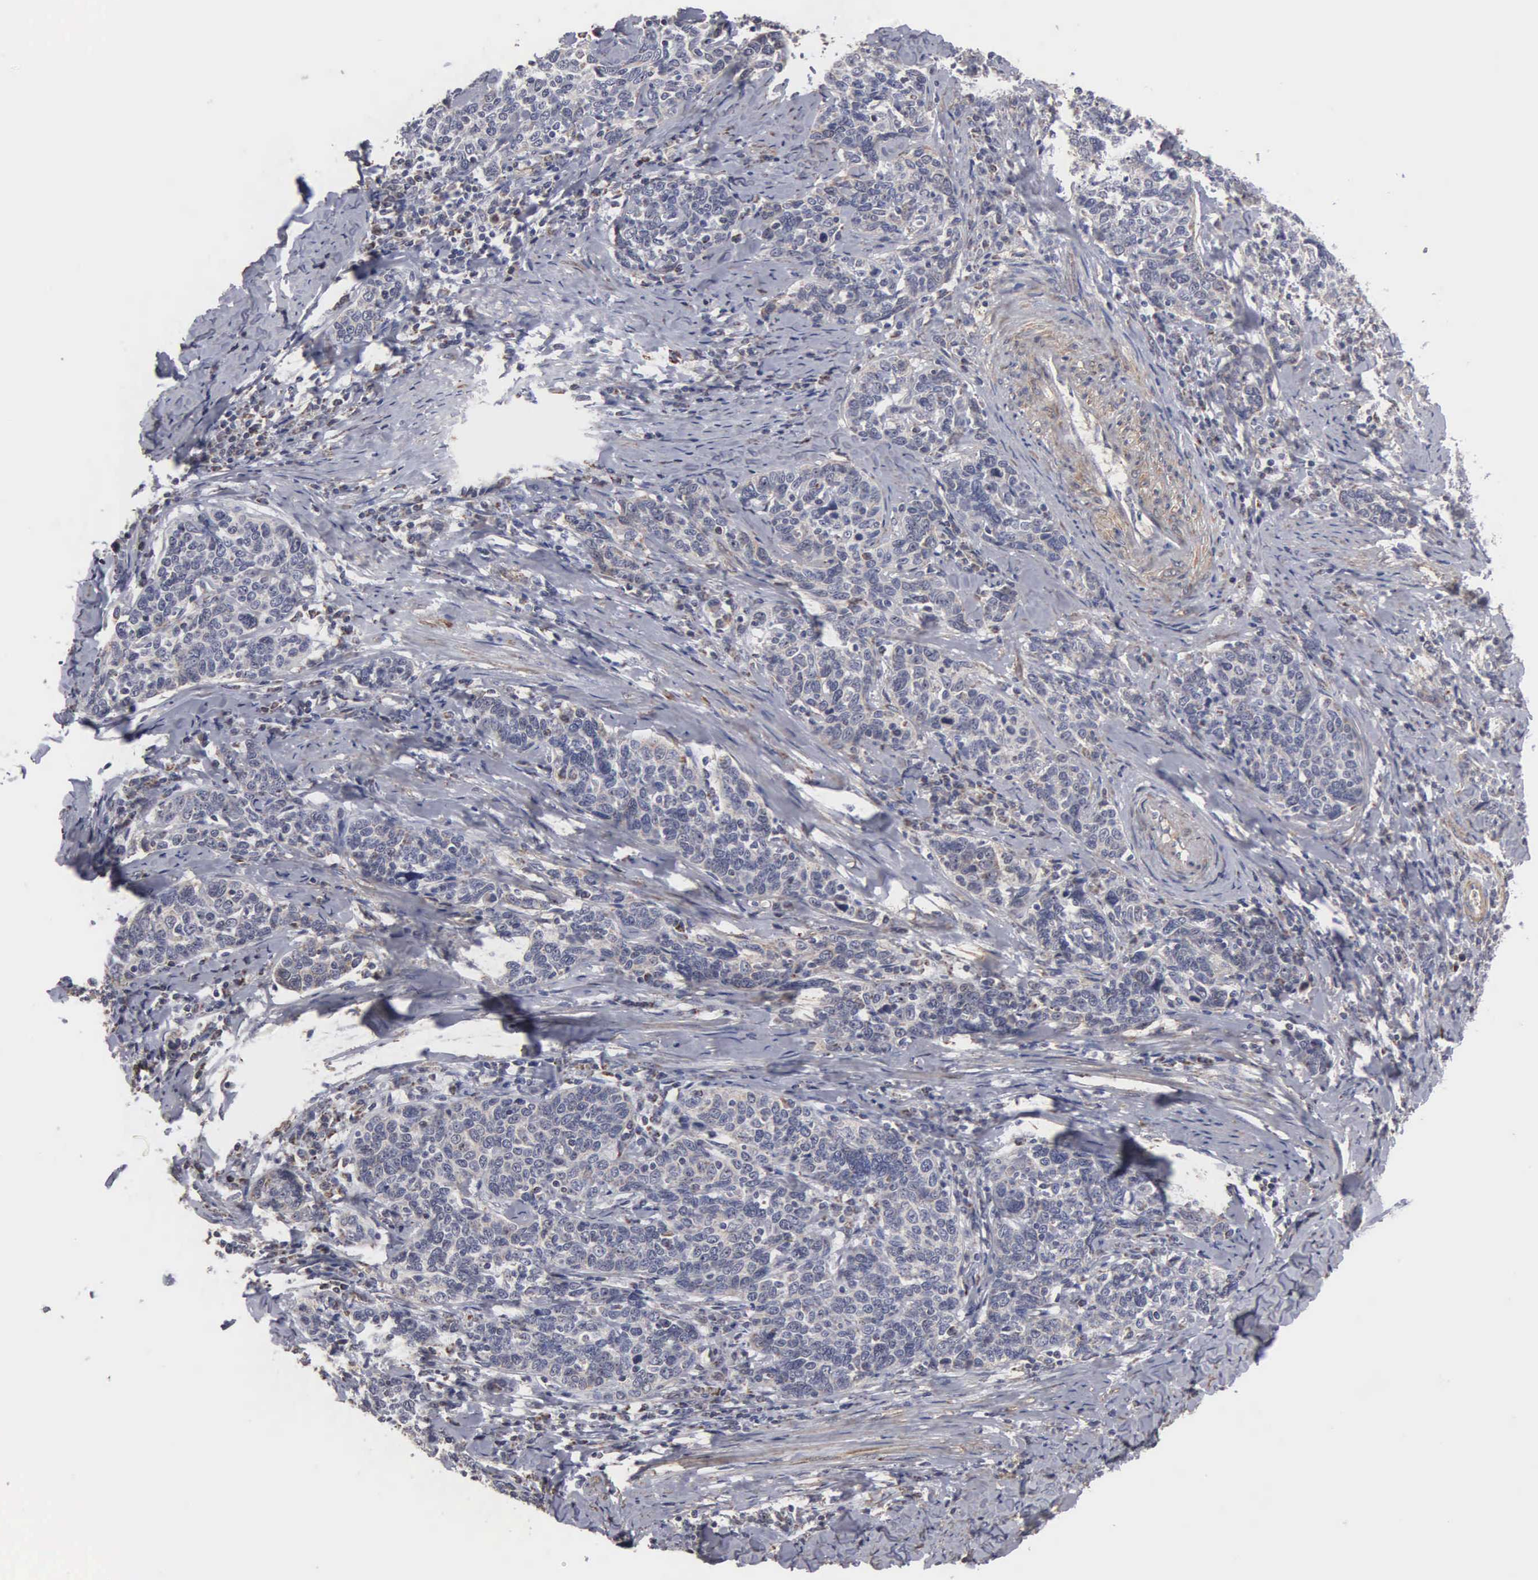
{"staining": {"intensity": "negative", "quantity": "none", "location": "none"}, "tissue": "cervical cancer", "cell_type": "Tumor cells", "image_type": "cancer", "snomed": [{"axis": "morphology", "description": "Squamous cell carcinoma, NOS"}, {"axis": "topography", "description": "Cervix"}], "caption": "Immunohistochemical staining of cervical cancer reveals no significant expression in tumor cells.", "gene": "NGDN", "patient": {"sex": "female", "age": 41}}